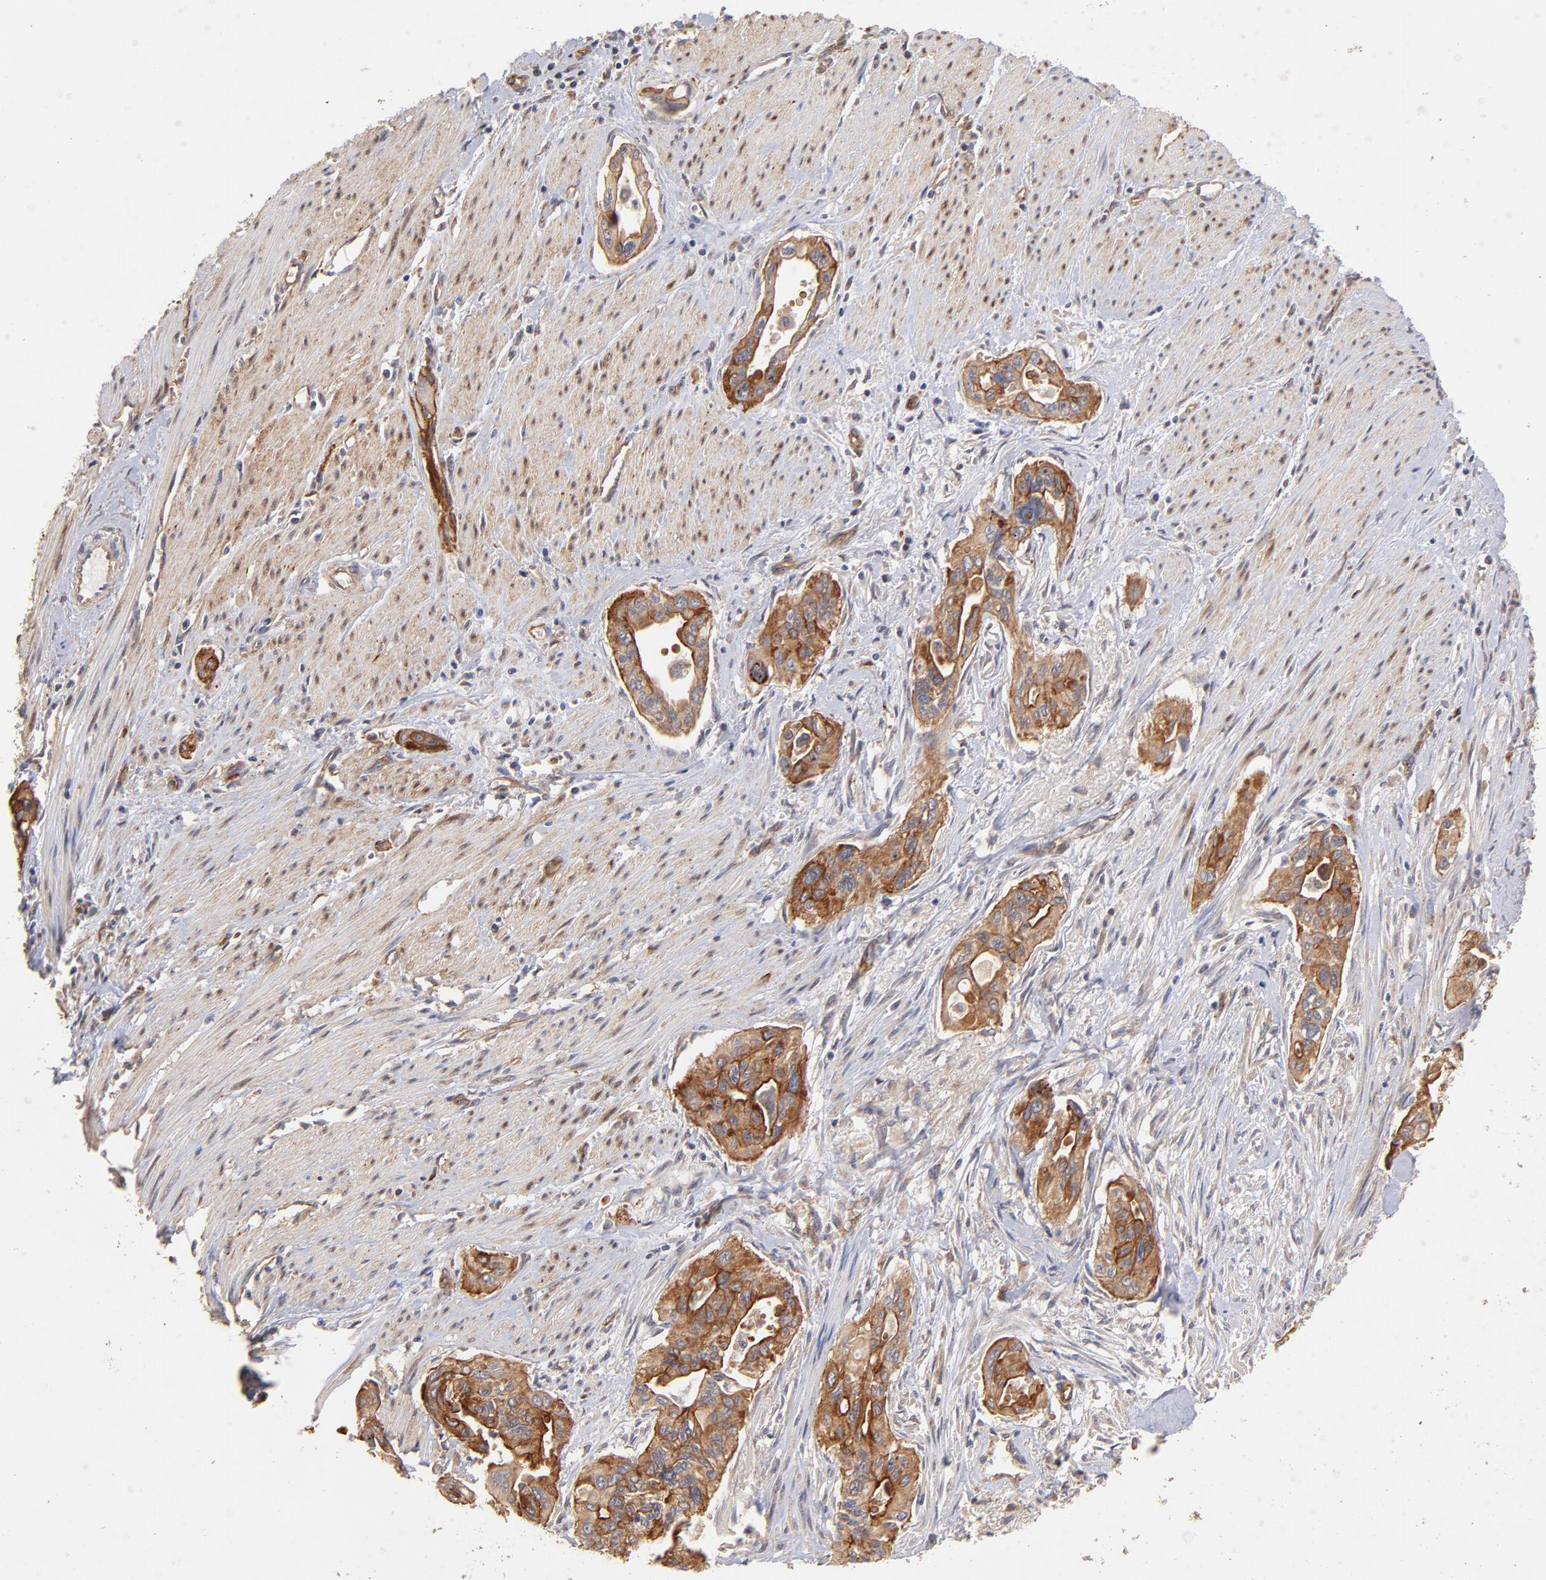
{"staining": {"intensity": "moderate", "quantity": ">75%", "location": "cytoplasmic/membranous"}, "tissue": "pancreatic cancer", "cell_type": "Tumor cells", "image_type": "cancer", "snomed": [{"axis": "morphology", "description": "Adenocarcinoma, NOS"}, {"axis": "topography", "description": "Pancreas"}], "caption": "Immunohistochemistry (IHC) staining of pancreatic cancer (adenocarcinoma), which displays medium levels of moderate cytoplasmic/membranous positivity in about >75% of tumor cells indicating moderate cytoplasmic/membranous protein staining. The staining was performed using DAB (brown) for protein detection and nuclei were counterstained in hematoxylin (blue).", "gene": "STAP2", "patient": {"sex": "male", "age": 77}}